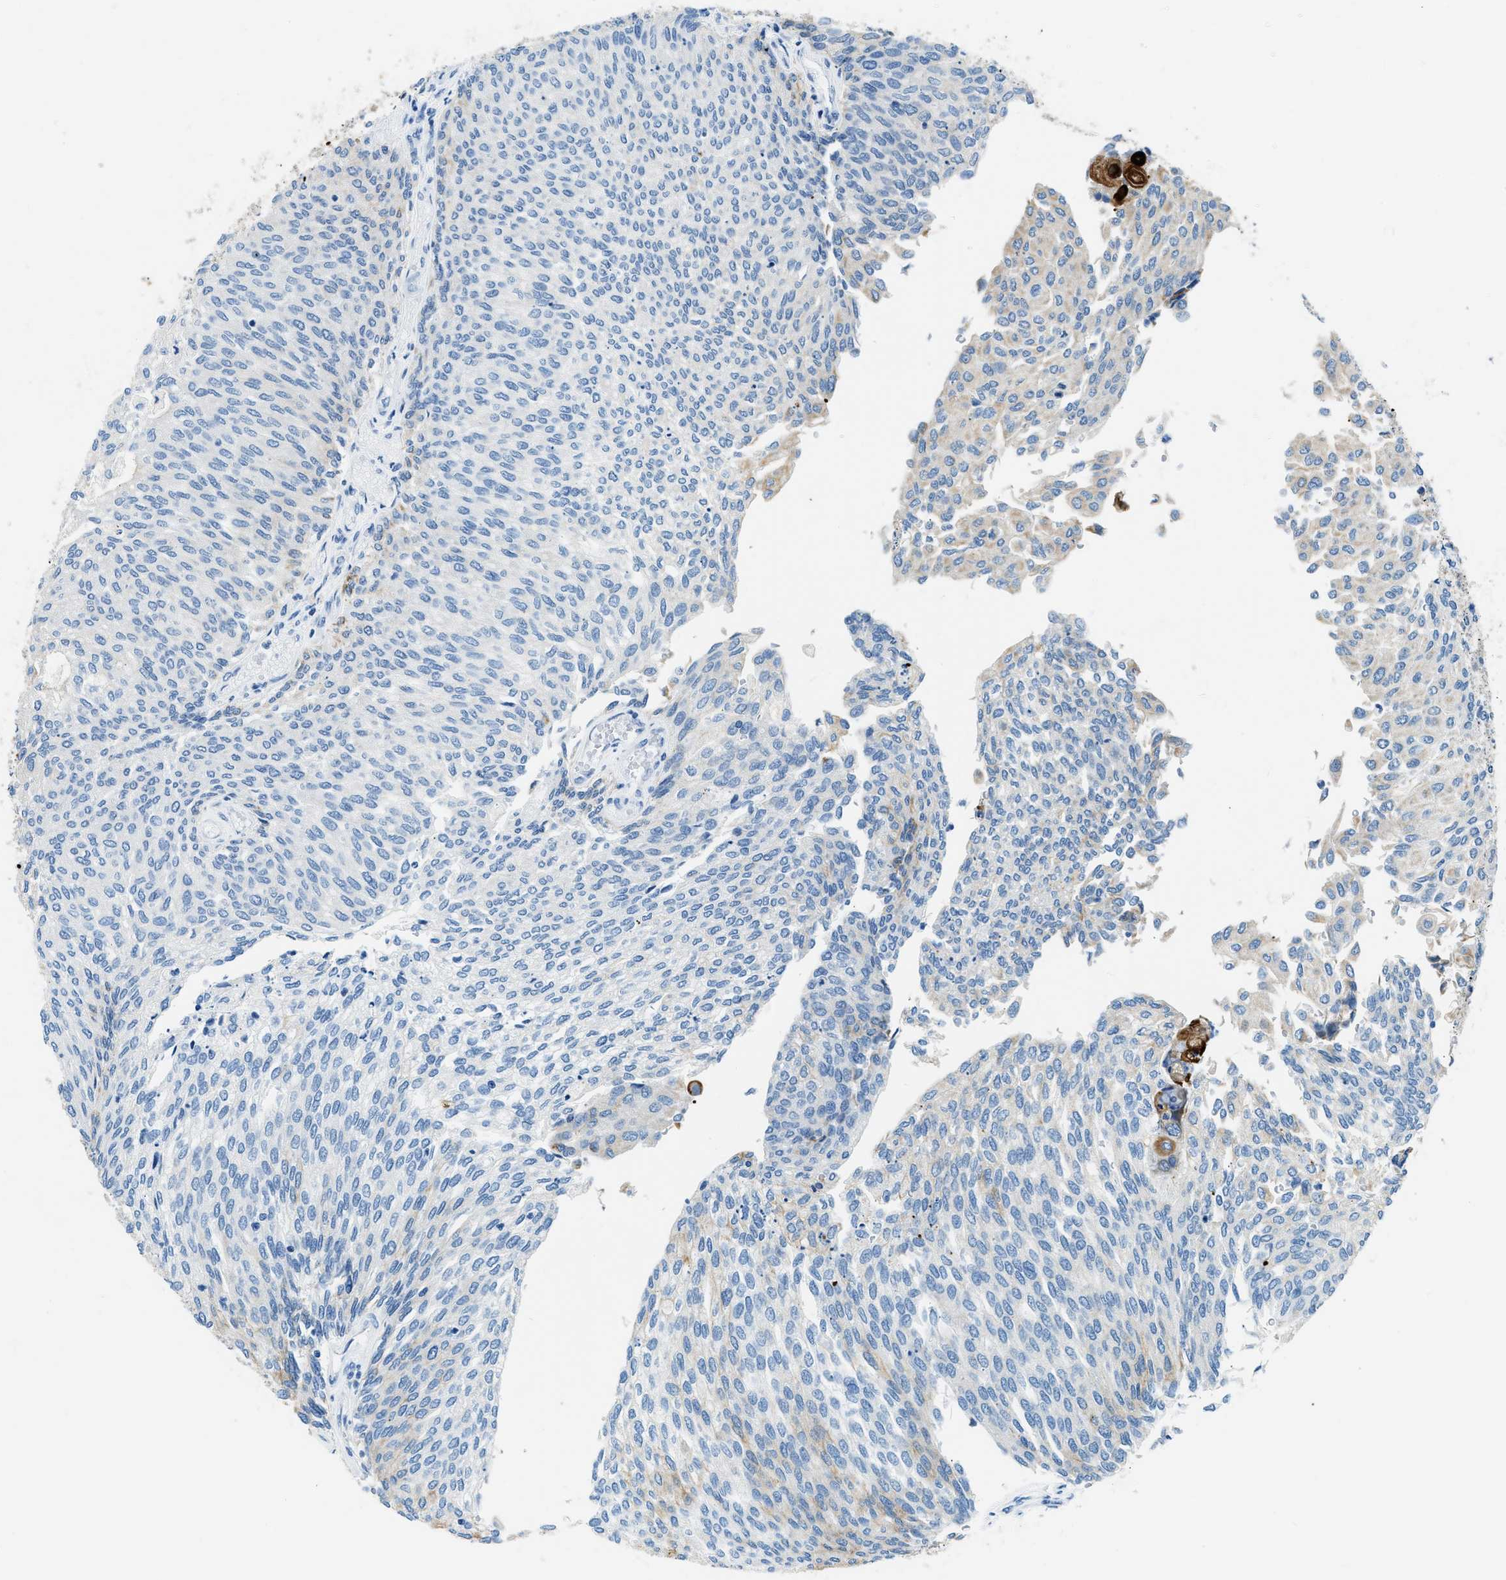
{"staining": {"intensity": "weak", "quantity": "<25%", "location": "cytoplasmic/membranous"}, "tissue": "urothelial cancer", "cell_type": "Tumor cells", "image_type": "cancer", "snomed": [{"axis": "morphology", "description": "Urothelial carcinoma, Low grade"}, {"axis": "topography", "description": "Urinary bladder"}], "caption": "DAB (3,3'-diaminobenzidine) immunohistochemical staining of low-grade urothelial carcinoma demonstrates no significant expression in tumor cells.", "gene": "CFAP20", "patient": {"sex": "female", "age": 79}}